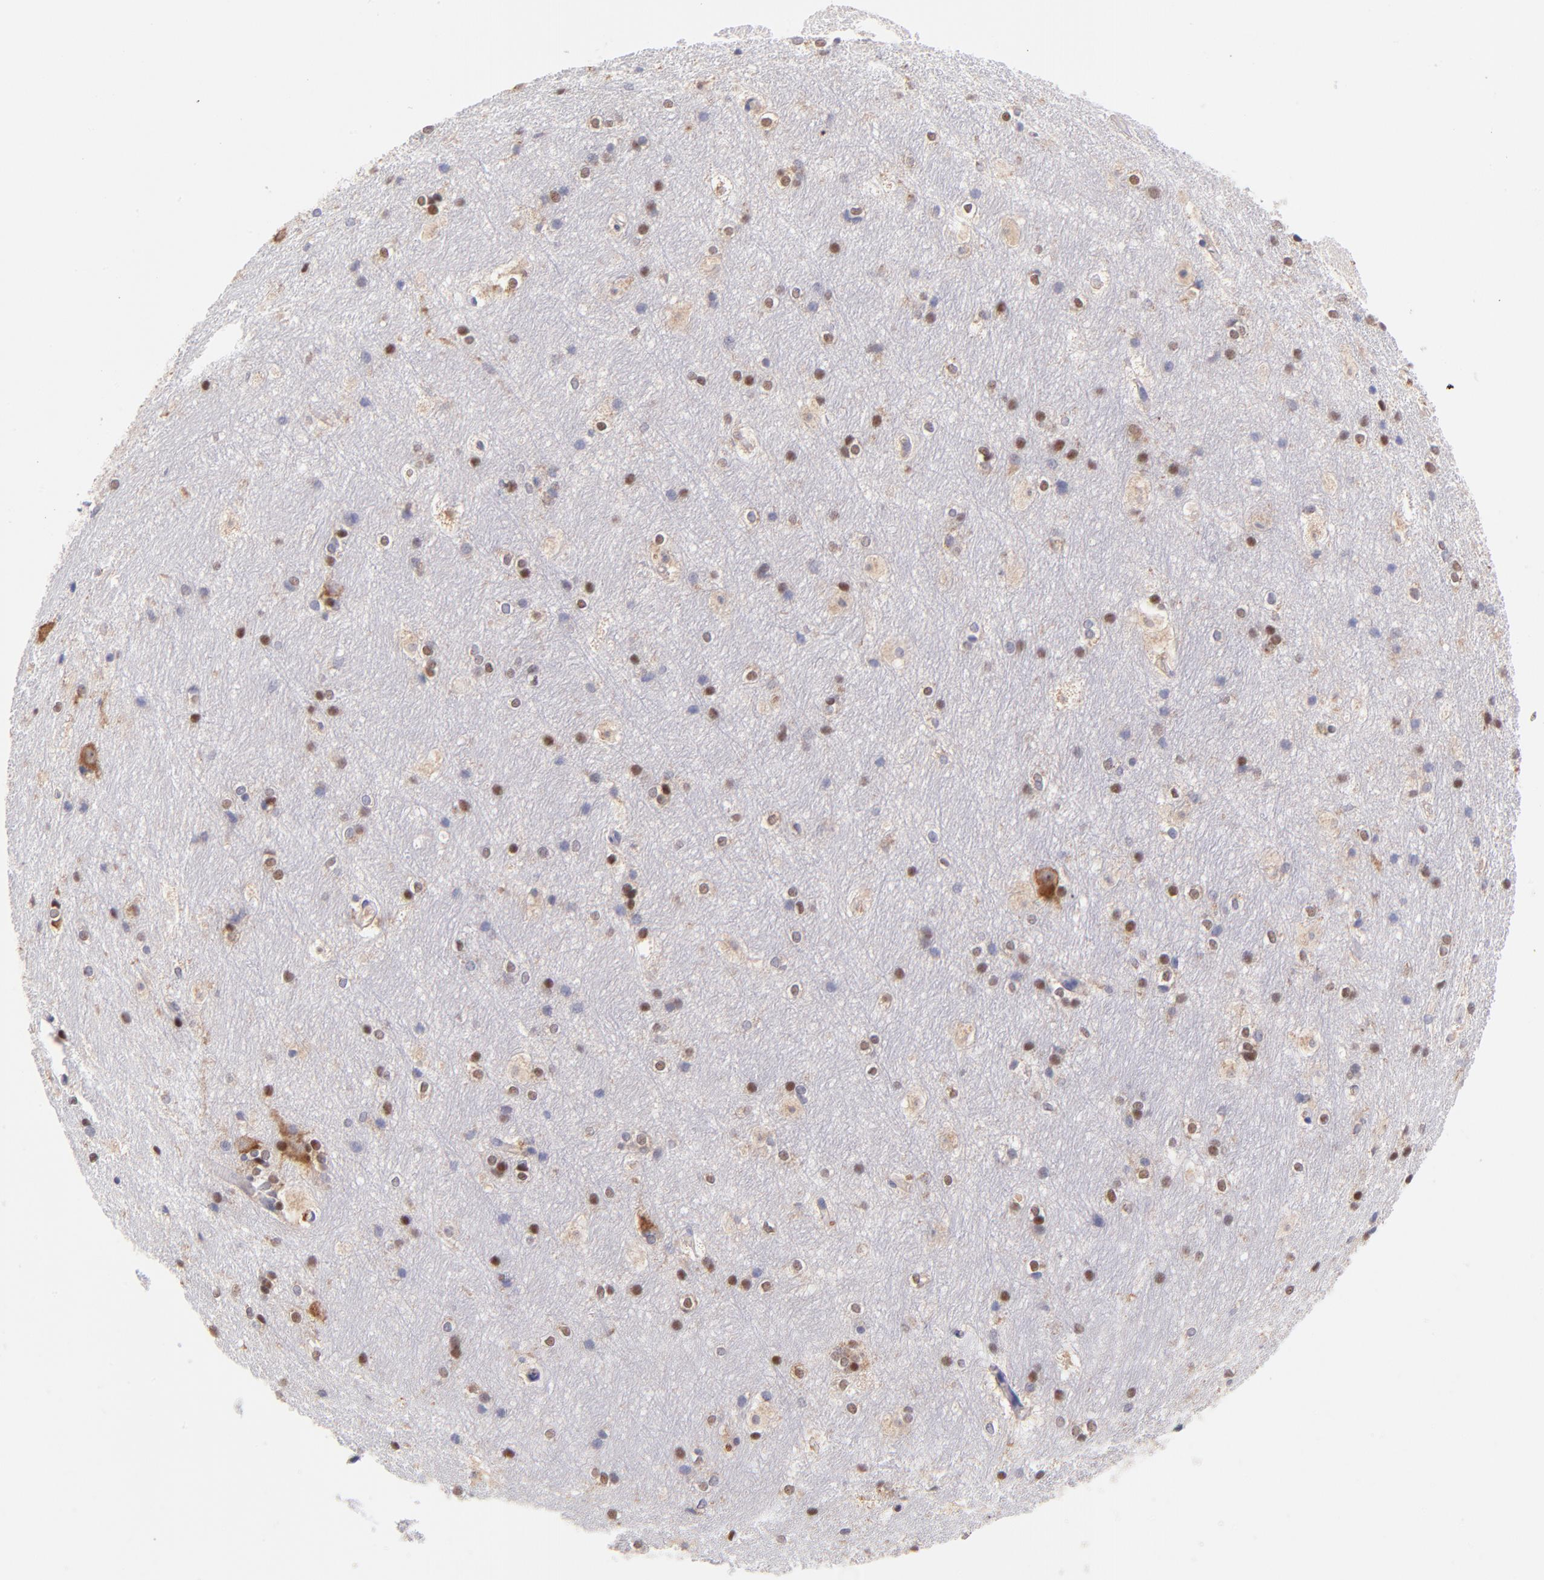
{"staining": {"intensity": "weak", "quantity": "25%-75%", "location": "cytoplasmic/membranous"}, "tissue": "hippocampus", "cell_type": "Glial cells", "image_type": "normal", "snomed": [{"axis": "morphology", "description": "Normal tissue, NOS"}, {"axis": "topography", "description": "Hippocampus"}], "caption": "Human hippocampus stained with a brown dye shows weak cytoplasmic/membranous positive expression in about 25%-75% of glial cells.", "gene": "RPL11", "patient": {"sex": "female", "age": 19}}